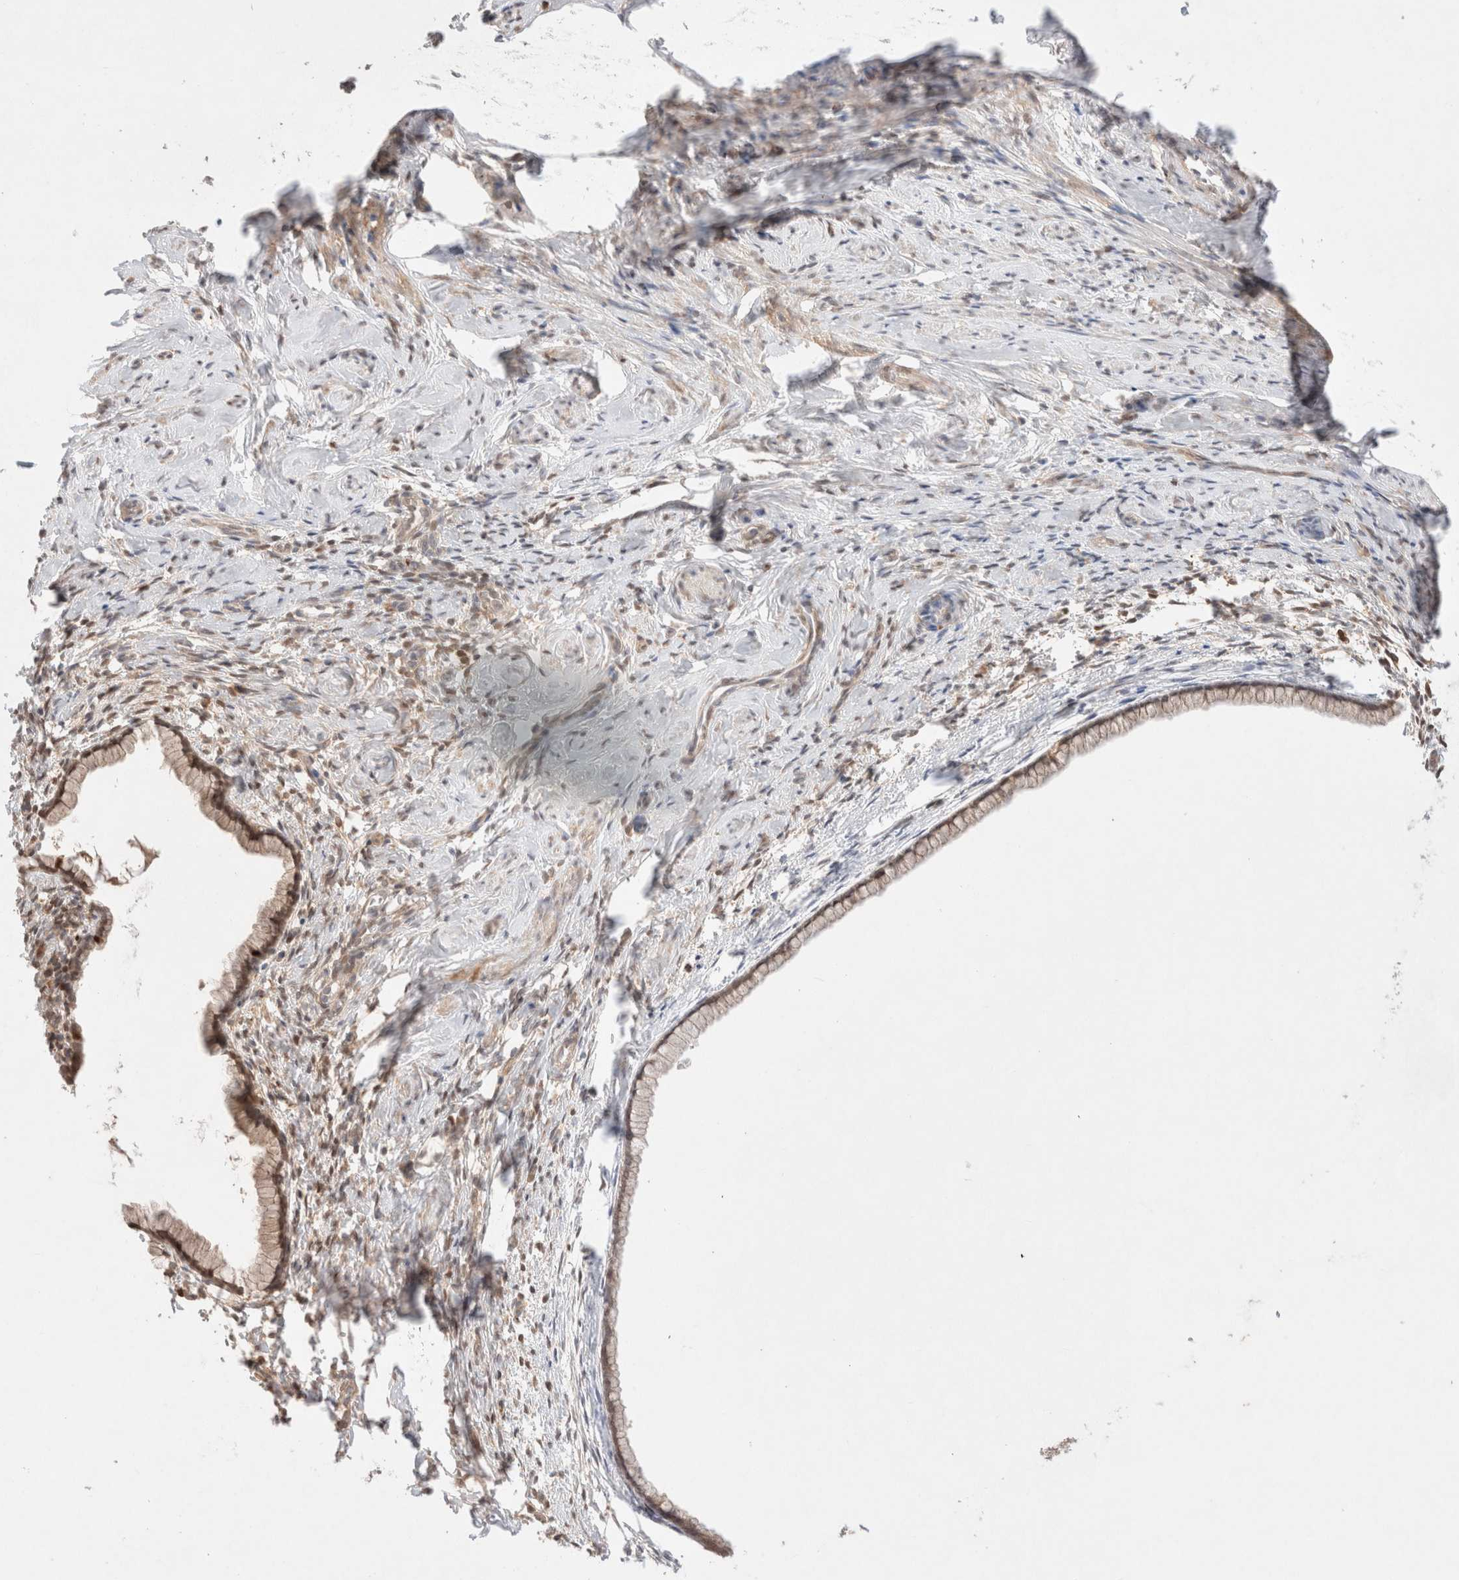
{"staining": {"intensity": "moderate", "quantity": "25%-75%", "location": "cytoplasmic/membranous,nuclear"}, "tissue": "cervix", "cell_type": "Glandular cells", "image_type": "normal", "snomed": [{"axis": "morphology", "description": "Normal tissue, NOS"}, {"axis": "topography", "description": "Cervix"}], "caption": "Immunohistochemistry (IHC) staining of normal cervix, which exhibits medium levels of moderate cytoplasmic/membranous,nuclear expression in approximately 25%-75% of glandular cells indicating moderate cytoplasmic/membranous,nuclear protein staining. The staining was performed using DAB (brown) for protein detection and nuclei were counterstained in hematoxylin (blue).", "gene": "STARD10", "patient": {"sex": "female", "age": 75}}